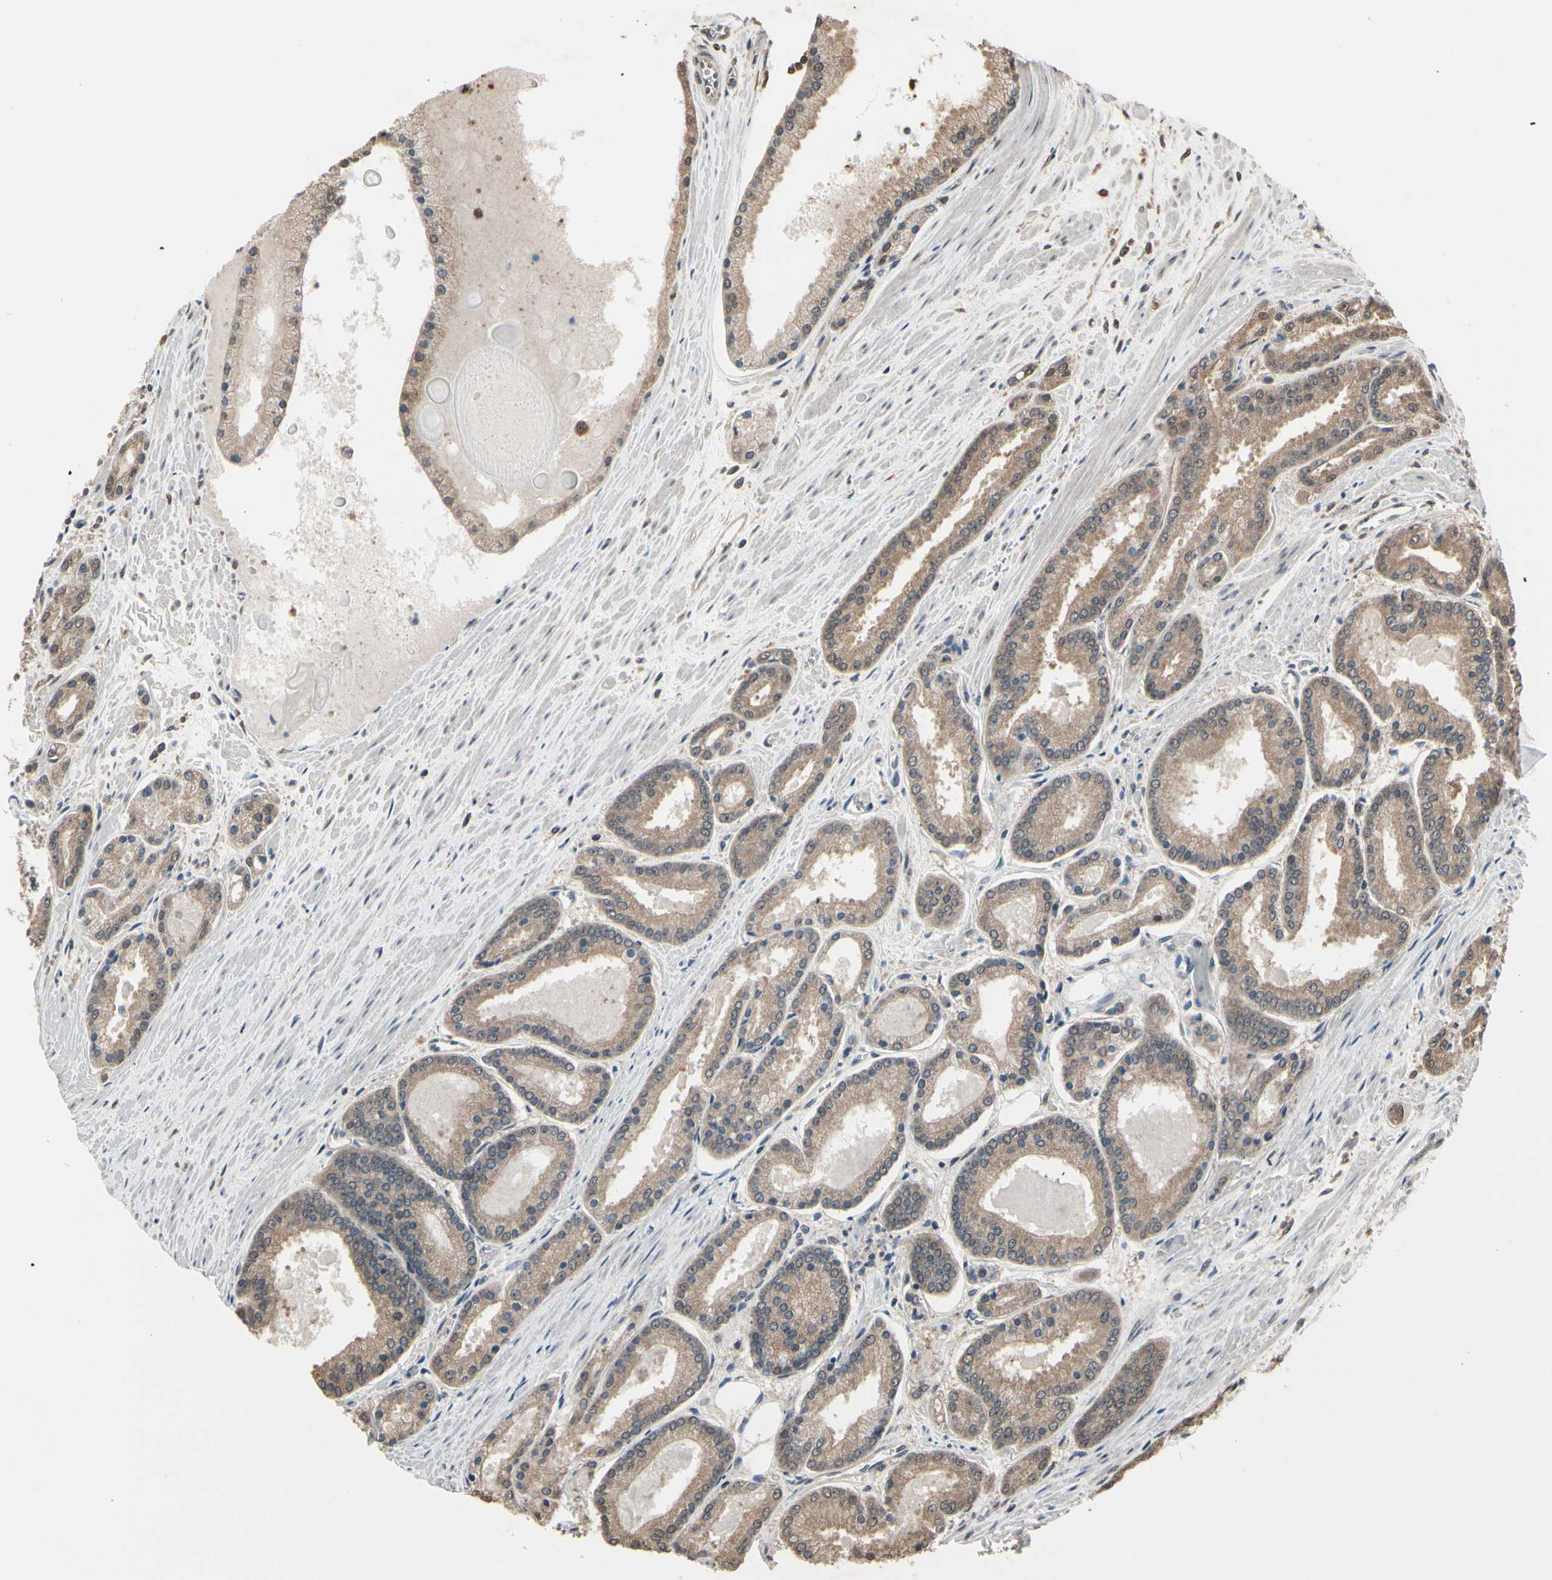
{"staining": {"intensity": "moderate", "quantity": ">75%", "location": "cytoplasmic/membranous"}, "tissue": "prostate cancer", "cell_type": "Tumor cells", "image_type": "cancer", "snomed": [{"axis": "morphology", "description": "Adenocarcinoma, Low grade"}, {"axis": "topography", "description": "Prostate"}], "caption": "This histopathology image reveals IHC staining of human prostate low-grade adenocarcinoma, with medium moderate cytoplasmic/membranous positivity in about >75% of tumor cells.", "gene": "PNPLA7", "patient": {"sex": "male", "age": 59}}